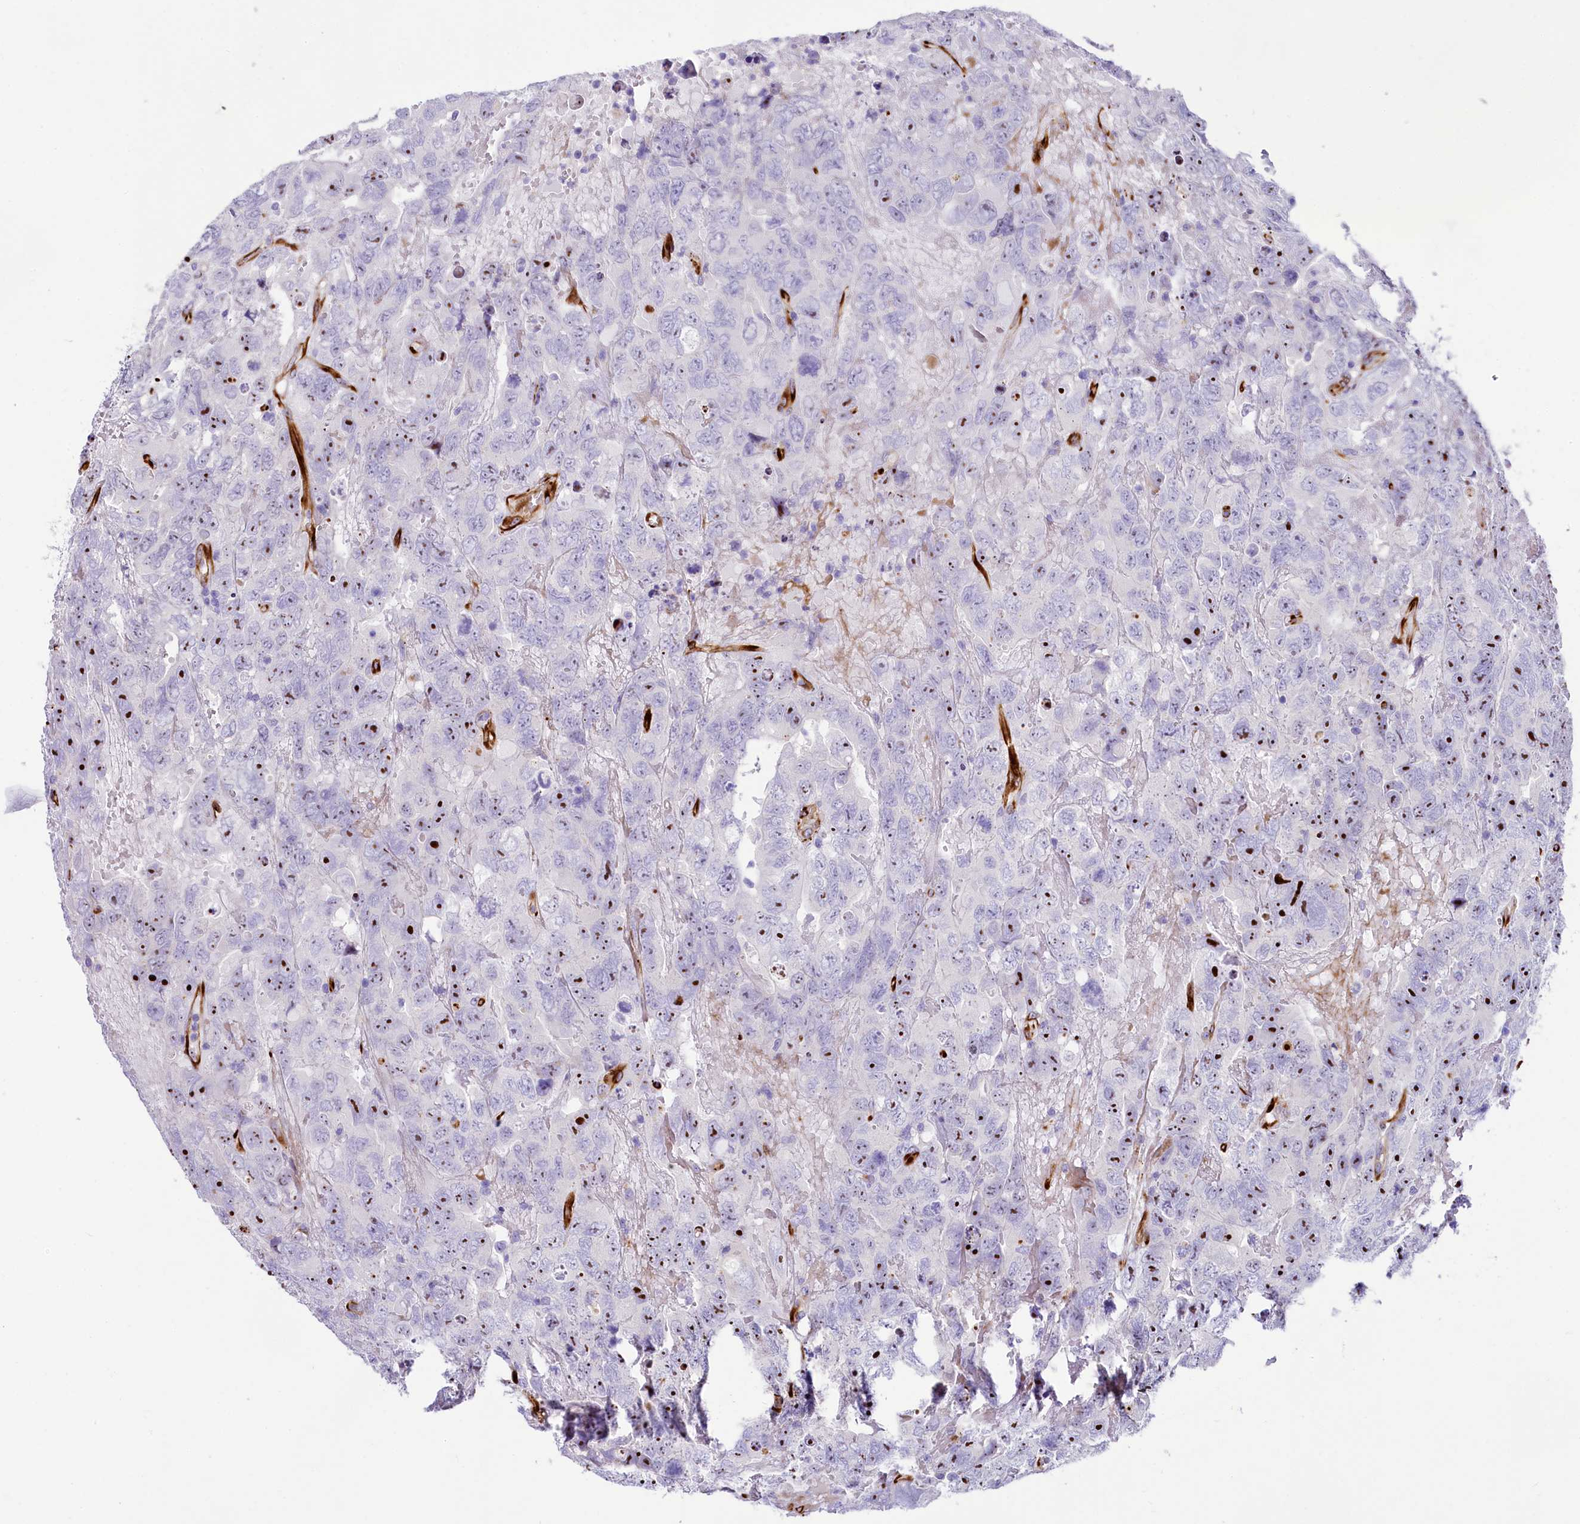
{"staining": {"intensity": "moderate", "quantity": ">75%", "location": "nuclear"}, "tissue": "testis cancer", "cell_type": "Tumor cells", "image_type": "cancer", "snomed": [{"axis": "morphology", "description": "Carcinoma, Embryonal, NOS"}, {"axis": "topography", "description": "Testis"}], "caption": "Testis embryonal carcinoma stained with a protein marker reveals moderate staining in tumor cells.", "gene": "SH3TC2", "patient": {"sex": "male", "age": 45}}